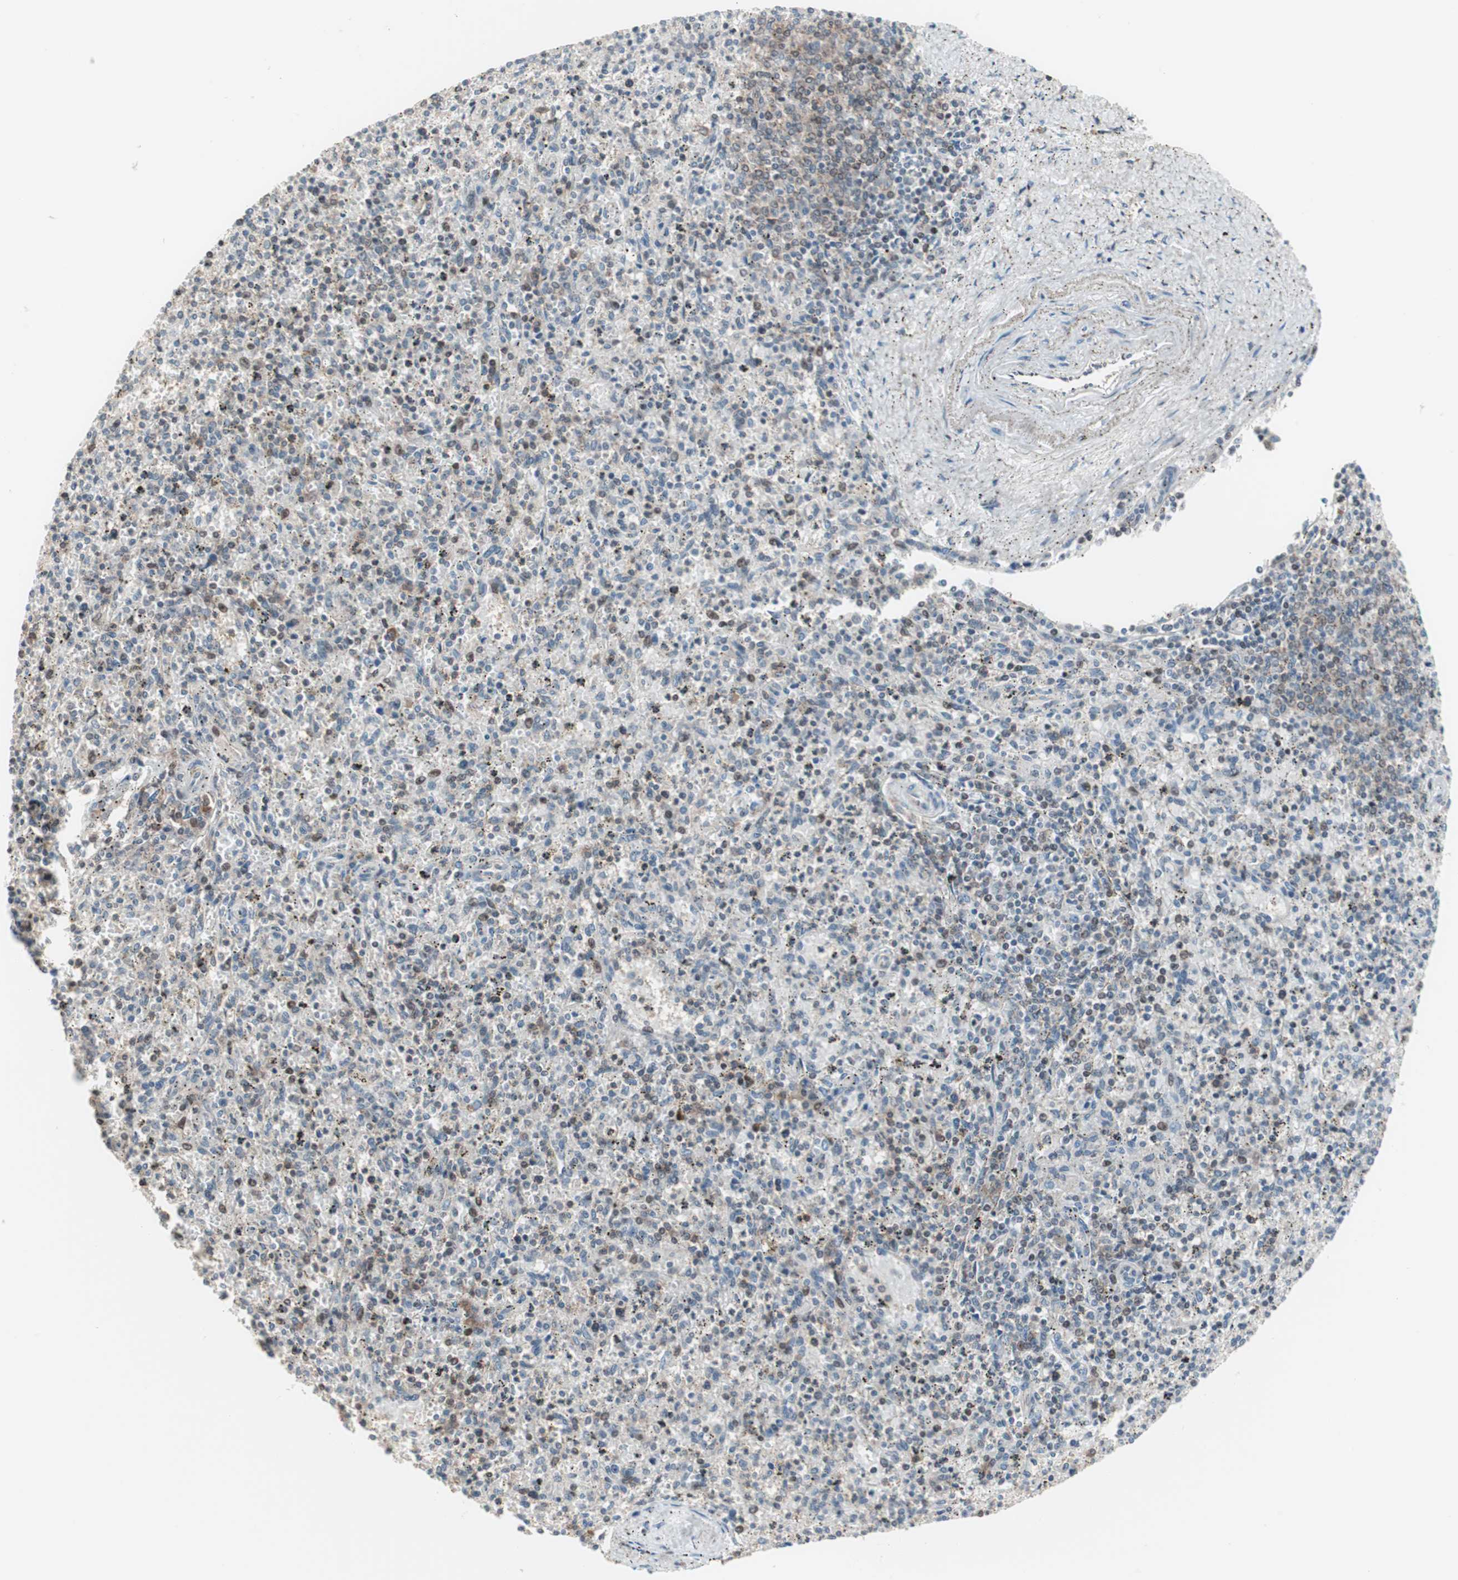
{"staining": {"intensity": "weak", "quantity": "<25%", "location": "cytoplasmic/membranous"}, "tissue": "spleen", "cell_type": "Cells in red pulp", "image_type": "normal", "snomed": [{"axis": "morphology", "description": "Normal tissue, NOS"}, {"axis": "topography", "description": "Spleen"}], "caption": "This is an IHC image of unremarkable human spleen. There is no expression in cells in red pulp.", "gene": "POLH", "patient": {"sex": "male", "age": 72}}